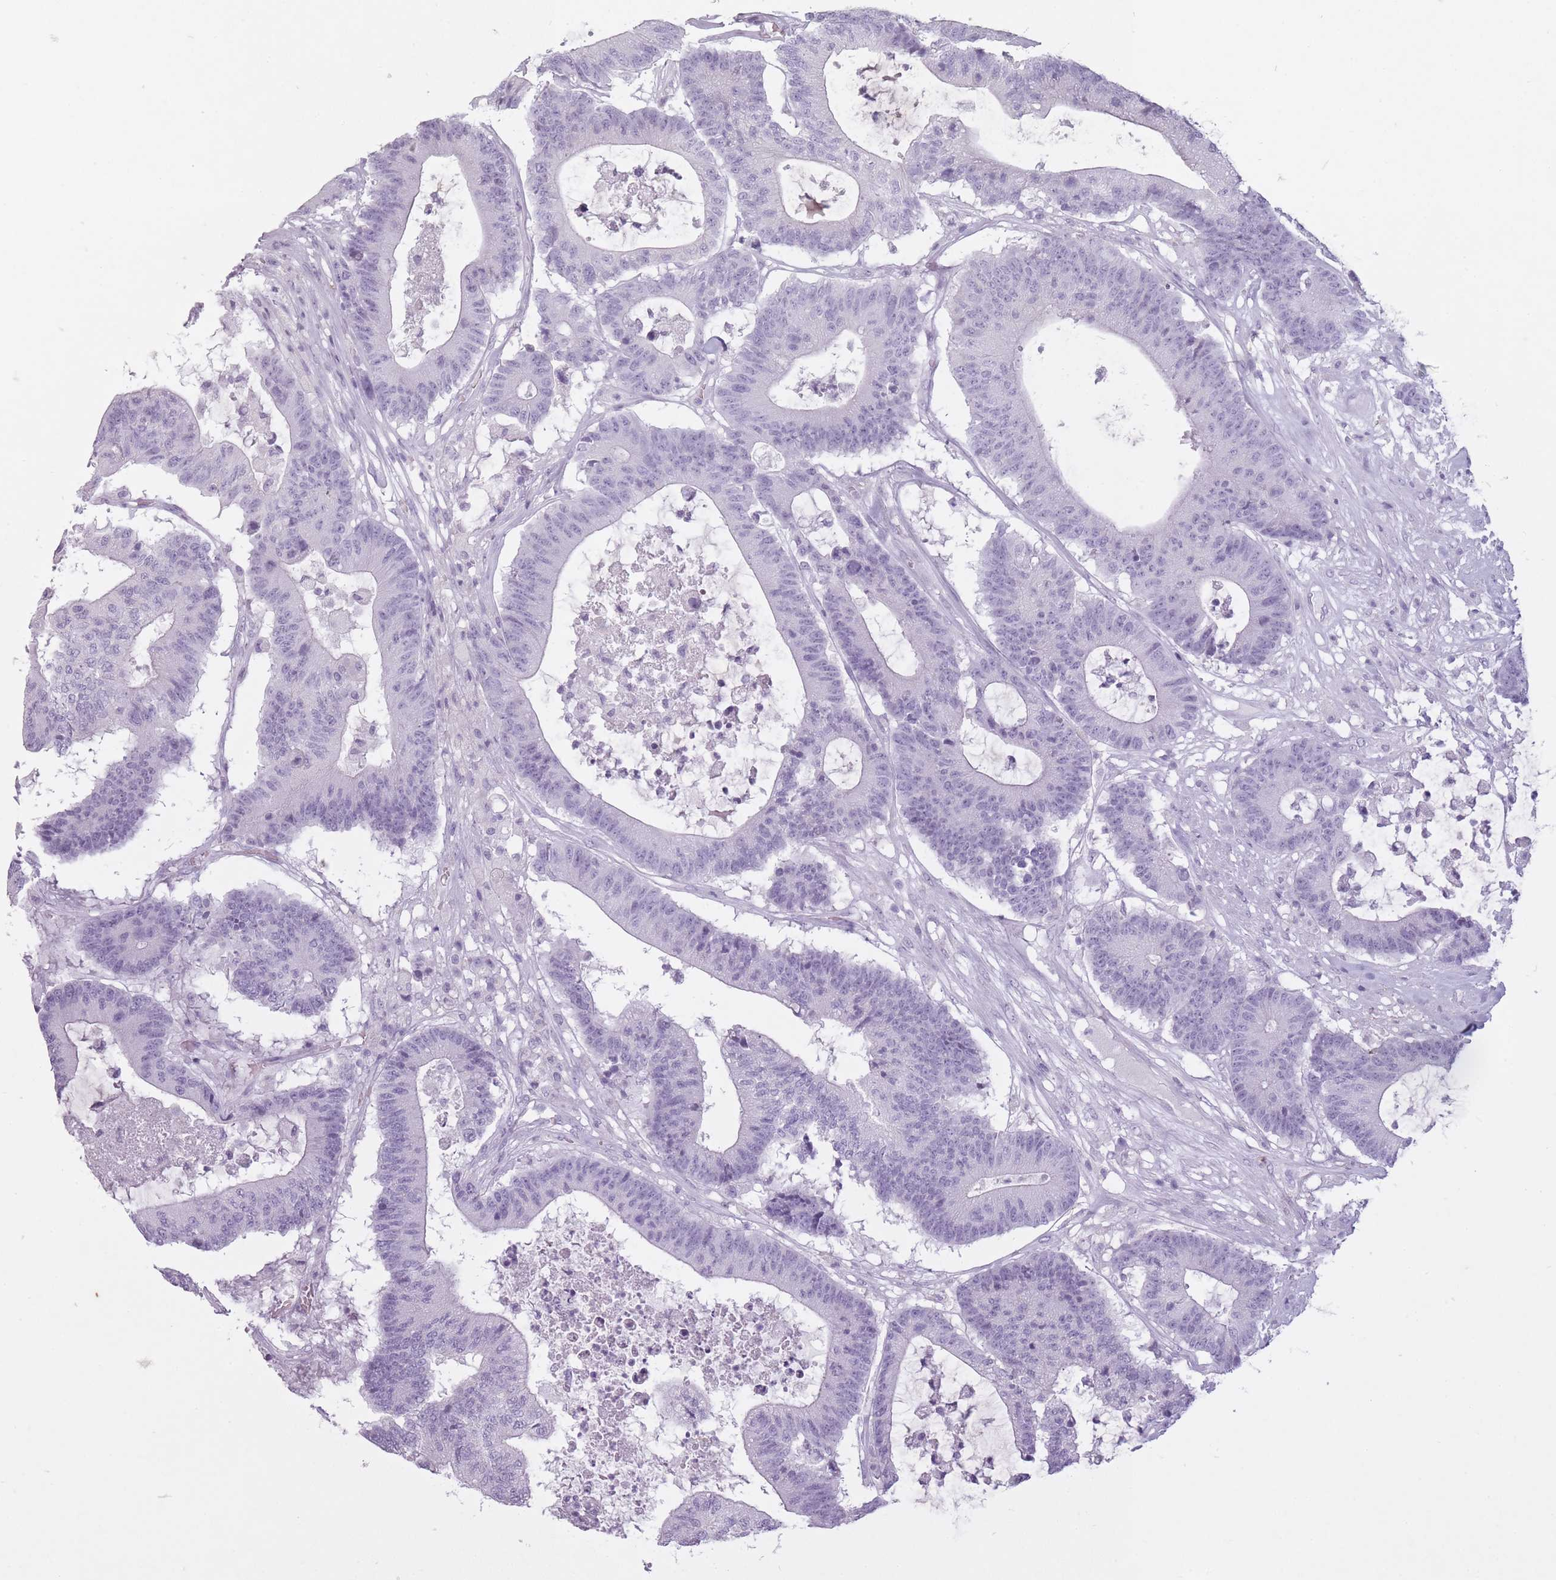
{"staining": {"intensity": "negative", "quantity": "none", "location": "none"}, "tissue": "colorectal cancer", "cell_type": "Tumor cells", "image_type": "cancer", "snomed": [{"axis": "morphology", "description": "Adenocarcinoma, NOS"}, {"axis": "topography", "description": "Colon"}], "caption": "Immunohistochemistry (IHC) photomicrograph of colorectal cancer (adenocarcinoma) stained for a protein (brown), which reveals no expression in tumor cells.", "gene": "RFX4", "patient": {"sex": "female", "age": 84}}